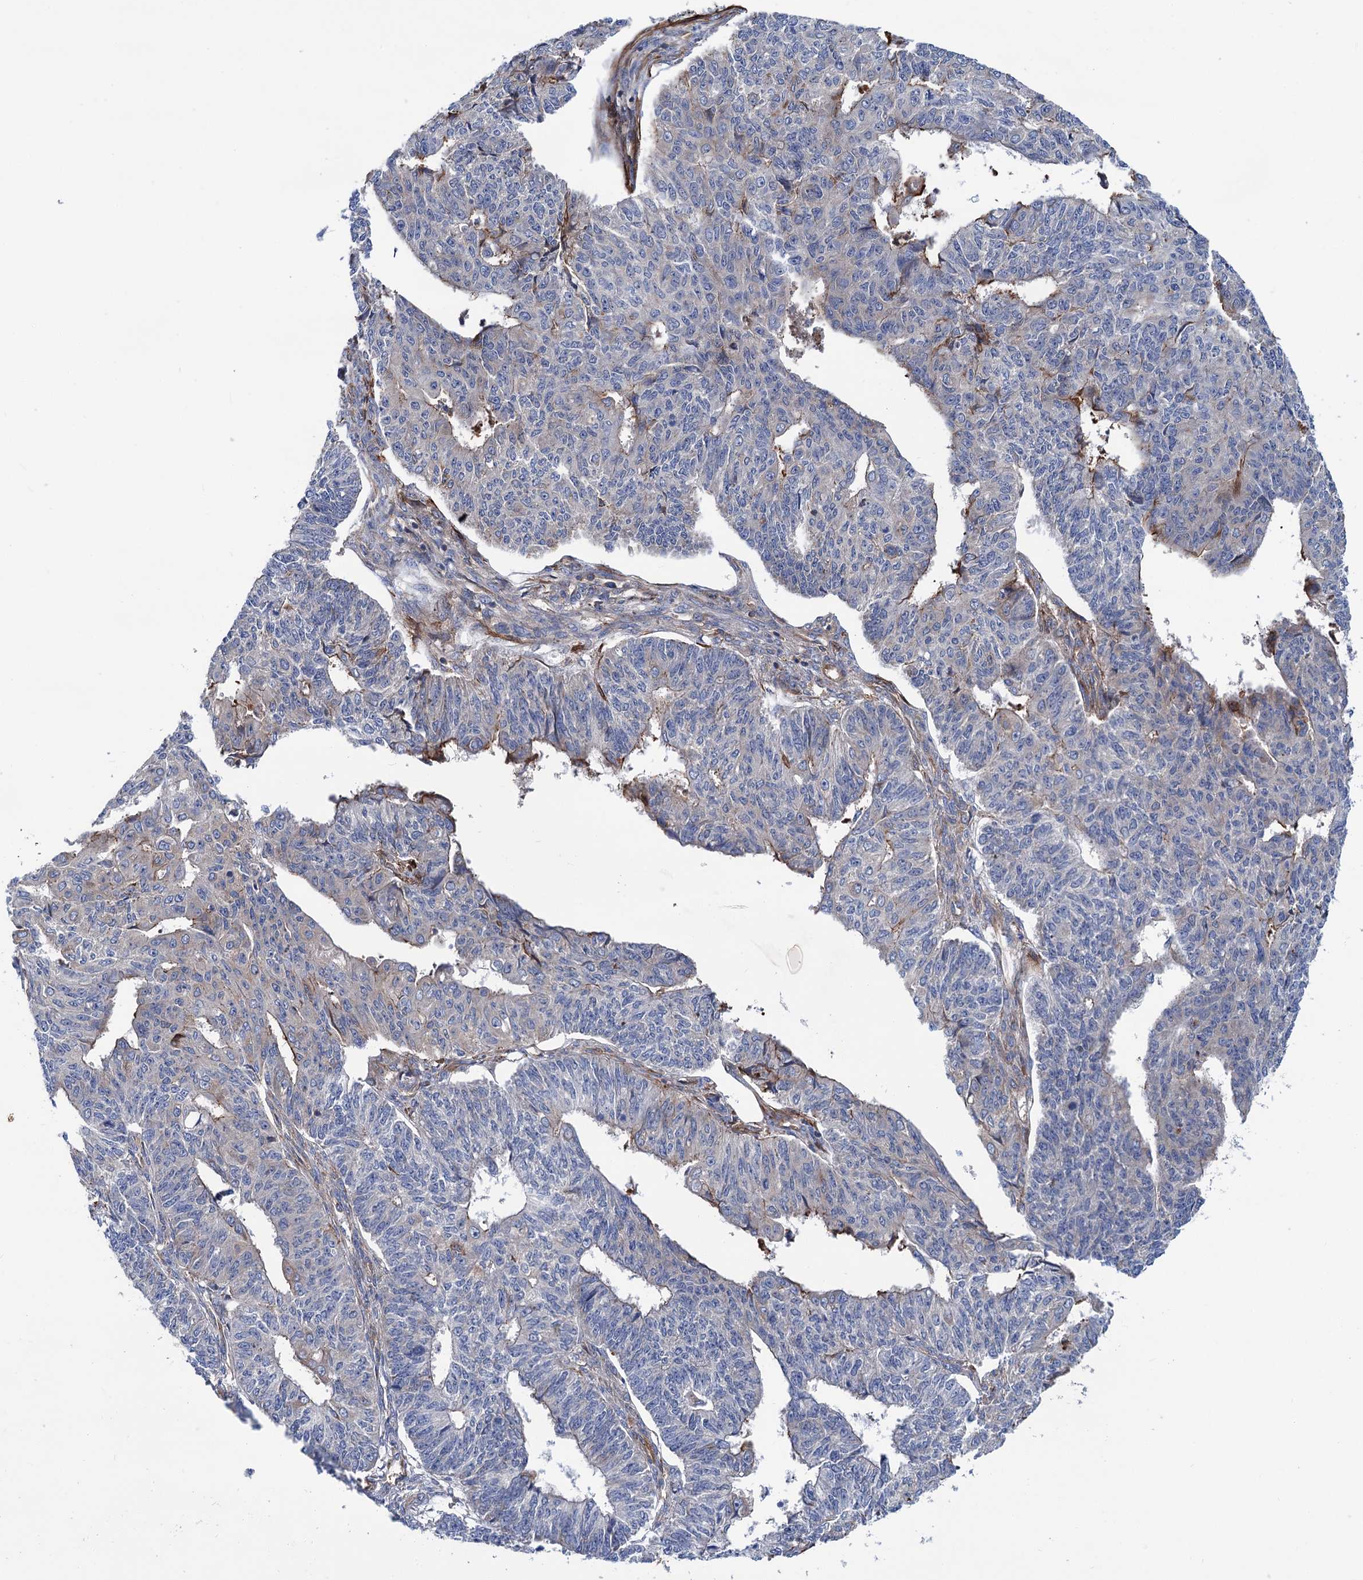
{"staining": {"intensity": "moderate", "quantity": "<25%", "location": "cytoplasmic/membranous"}, "tissue": "endometrial cancer", "cell_type": "Tumor cells", "image_type": "cancer", "snomed": [{"axis": "morphology", "description": "Adenocarcinoma, NOS"}, {"axis": "topography", "description": "Endometrium"}], "caption": "An IHC micrograph of neoplastic tissue is shown. Protein staining in brown shows moderate cytoplasmic/membranous positivity in endometrial cancer (adenocarcinoma) within tumor cells.", "gene": "TRIM55", "patient": {"sex": "female", "age": 32}}